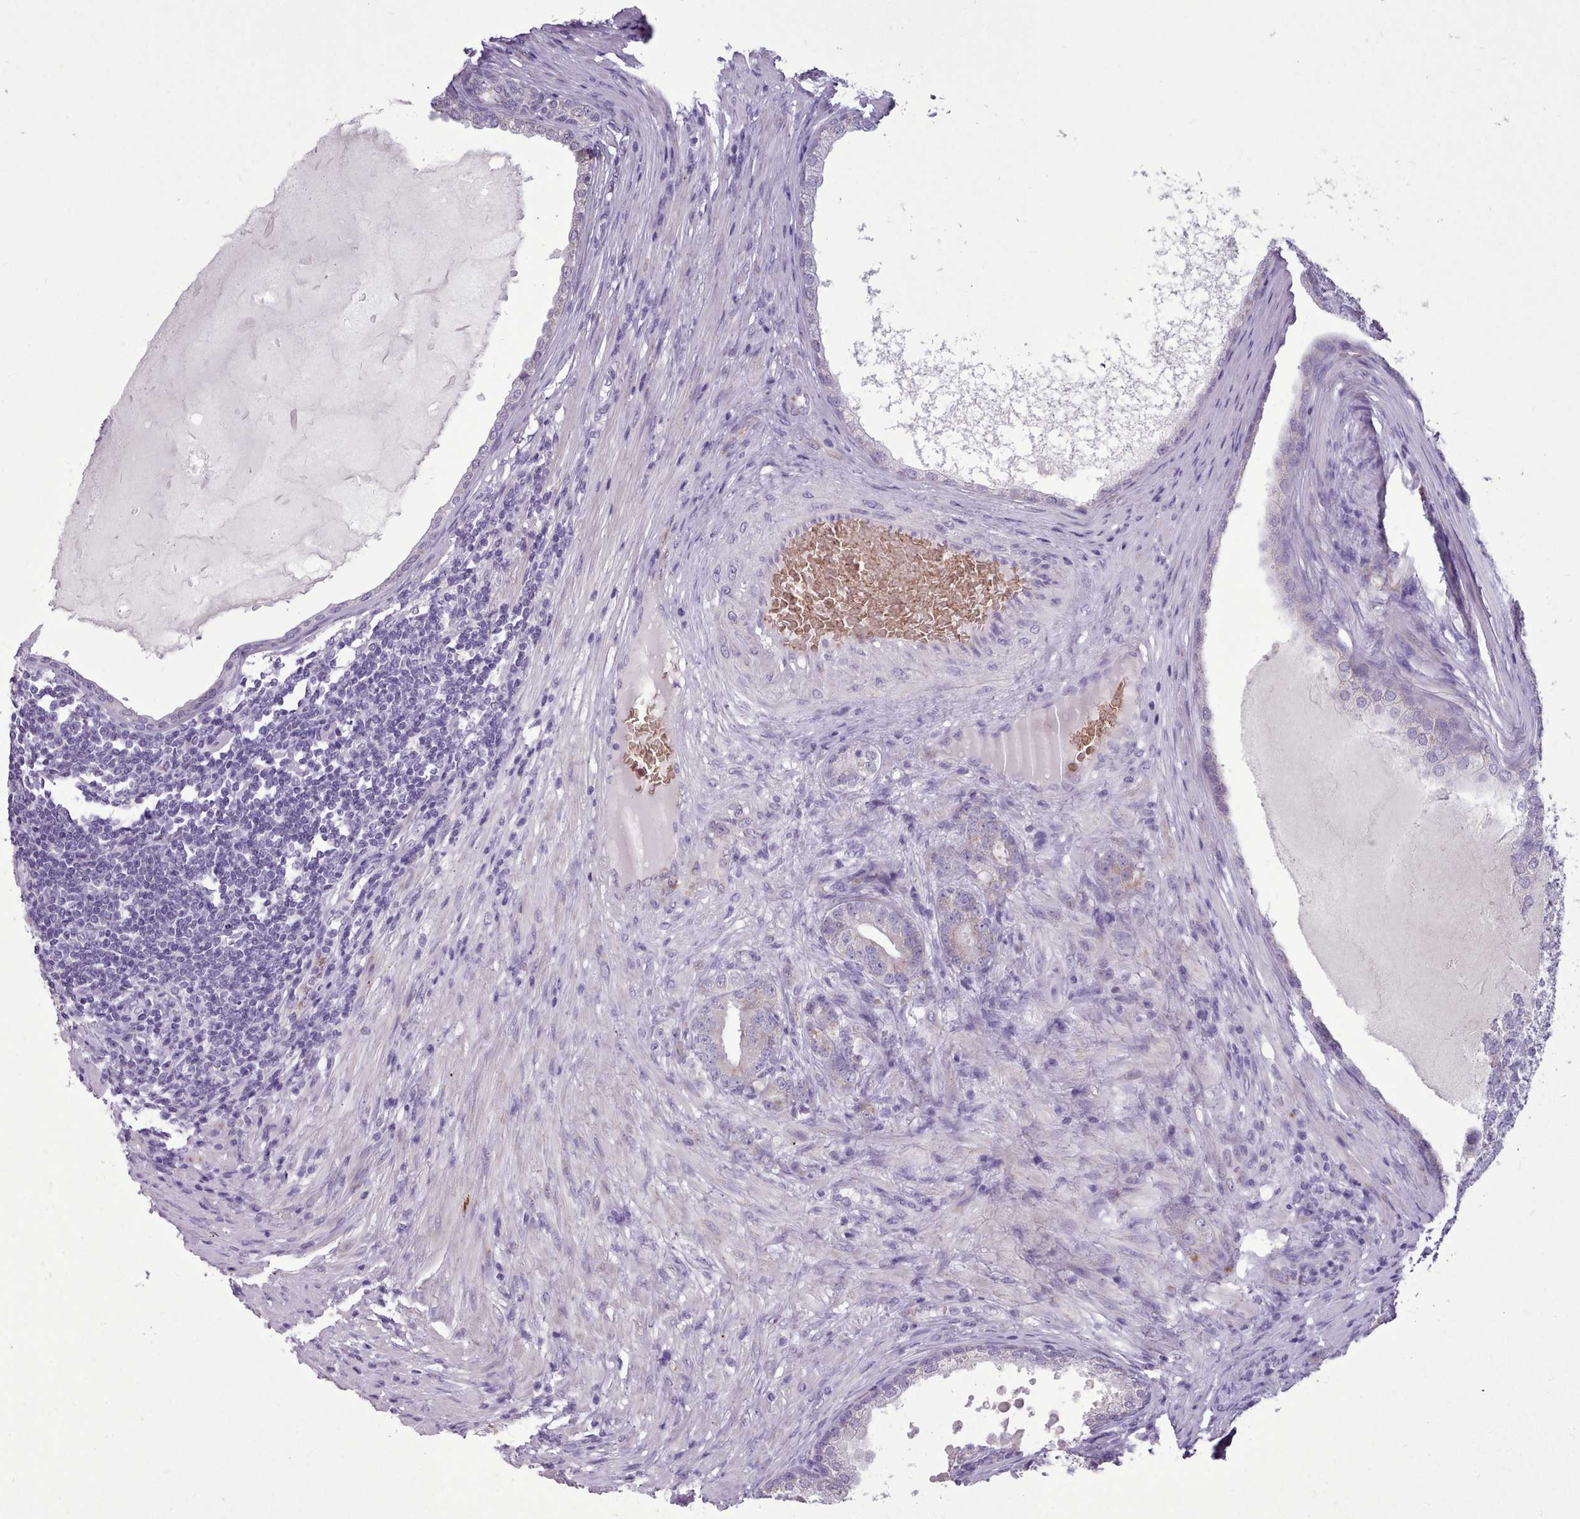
{"staining": {"intensity": "negative", "quantity": "none", "location": "none"}, "tissue": "prostate cancer", "cell_type": "Tumor cells", "image_type": "cancer", "snomed": [{"axis": "morphology", "description": "Adenocarcinoma, High grade"}, {"axis": "topography", "description": "Prostate"}], "caption": "An immunohistochemistry (IHC) micrograph of prostate cancer (high-grade adenocarcinoma) is shown. There is no staining in tumor cells of prostate cancer (high-grade adenocarcinoma).", "gene": "AK4", "patient": {"sex": "male", "age": 69}}